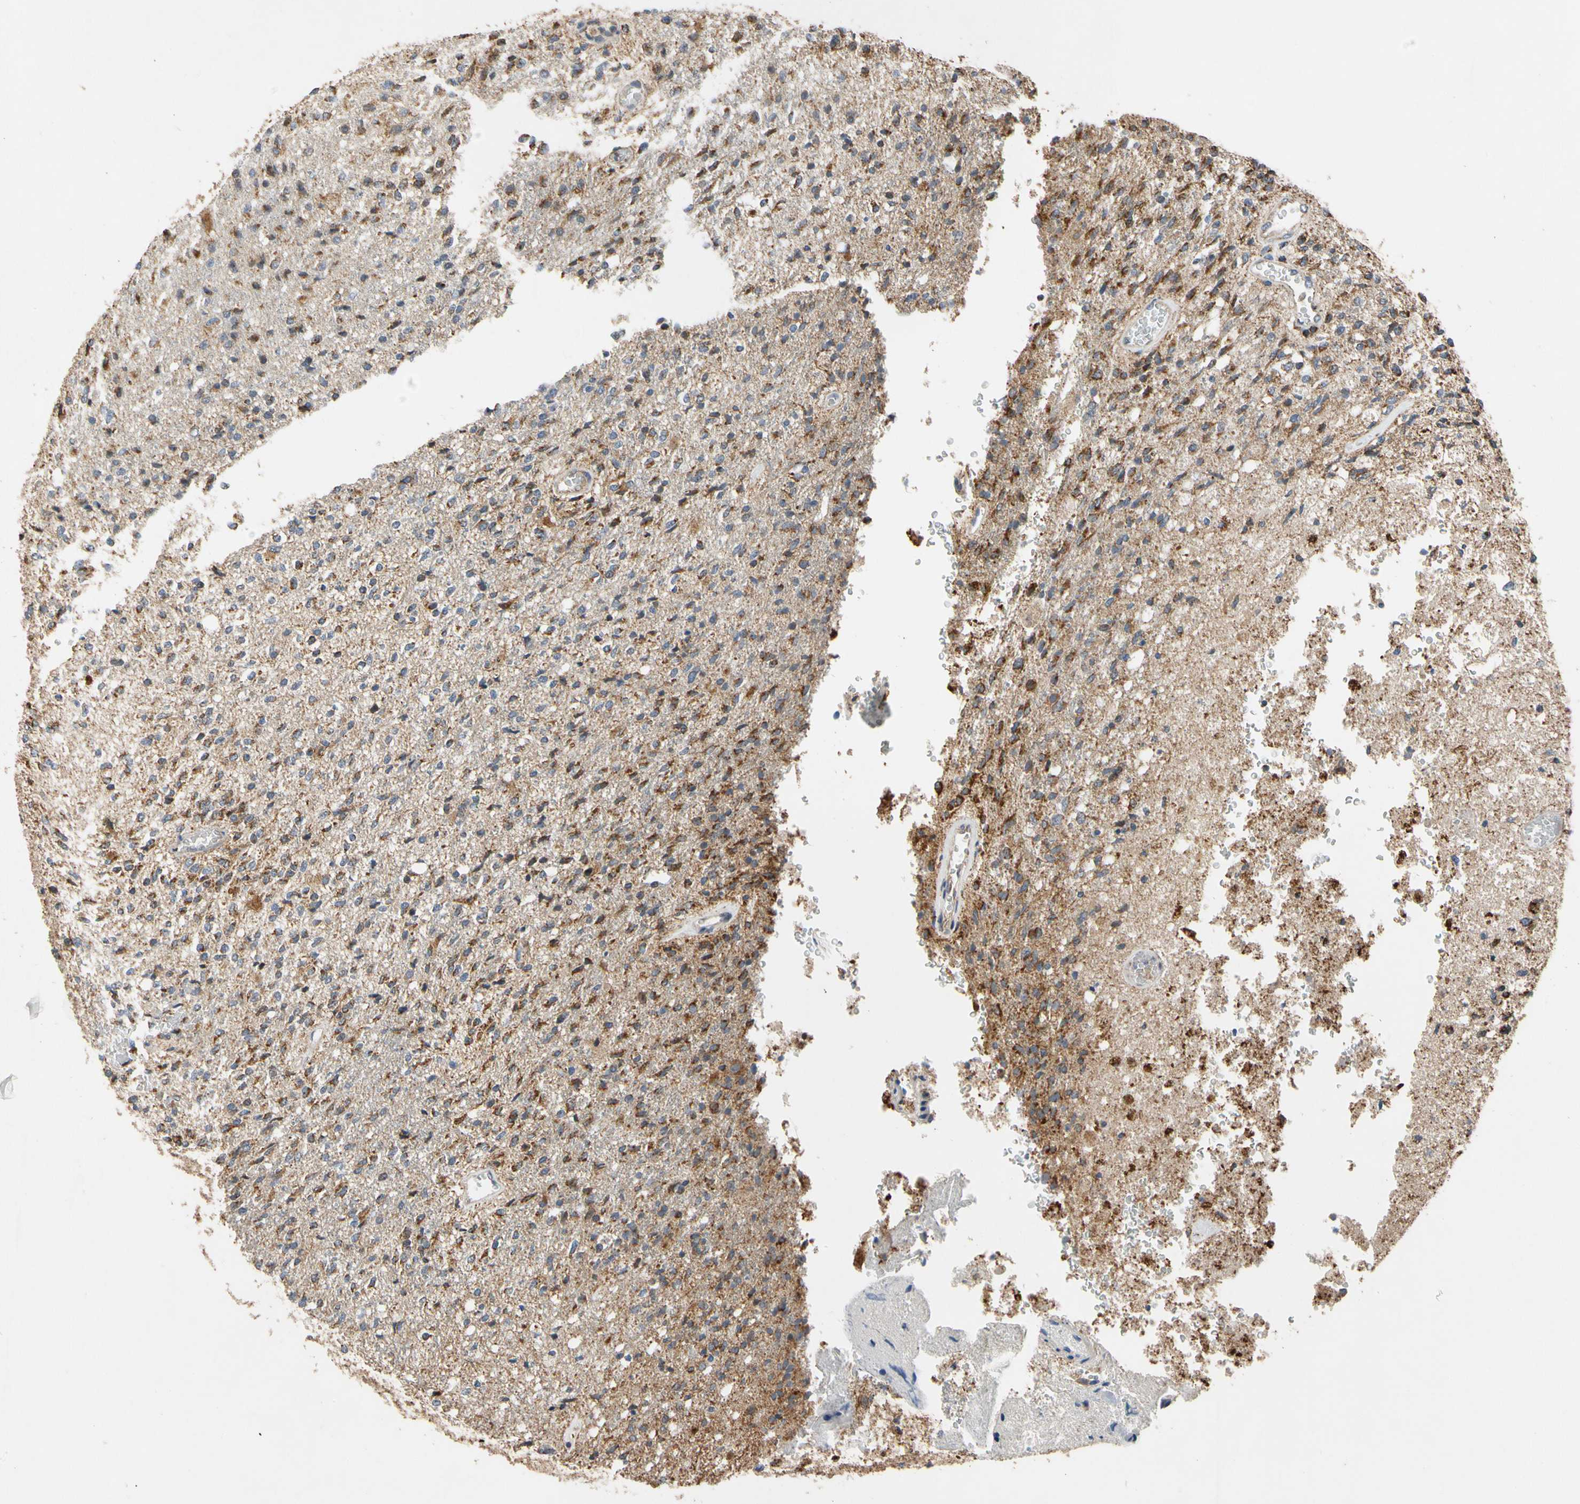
{"staining": {"intensity": "moderate", "quantity": "25%-75%", "location": "cytoplasmic/membranous"}, "tissue": "glioma", "cell_type": "Tumor cells", "image_type": "cancer", "snomed": [{"axis": "morphology", "description": "Normal tissue, NOS"}, {"axis": "morphology", "description": "Glioma, malignant, High grade"}, {"axis": "topography", "description": "Cerebral cortex"}], "caption": "Malignant high-grade glioma stained with IHC exhibits moderate cytoplasmic/membranous expression in approximately 25%-75% of tumor cells.", "gene": "GPD2", "patient": {"sex": "male", "age": 77}}